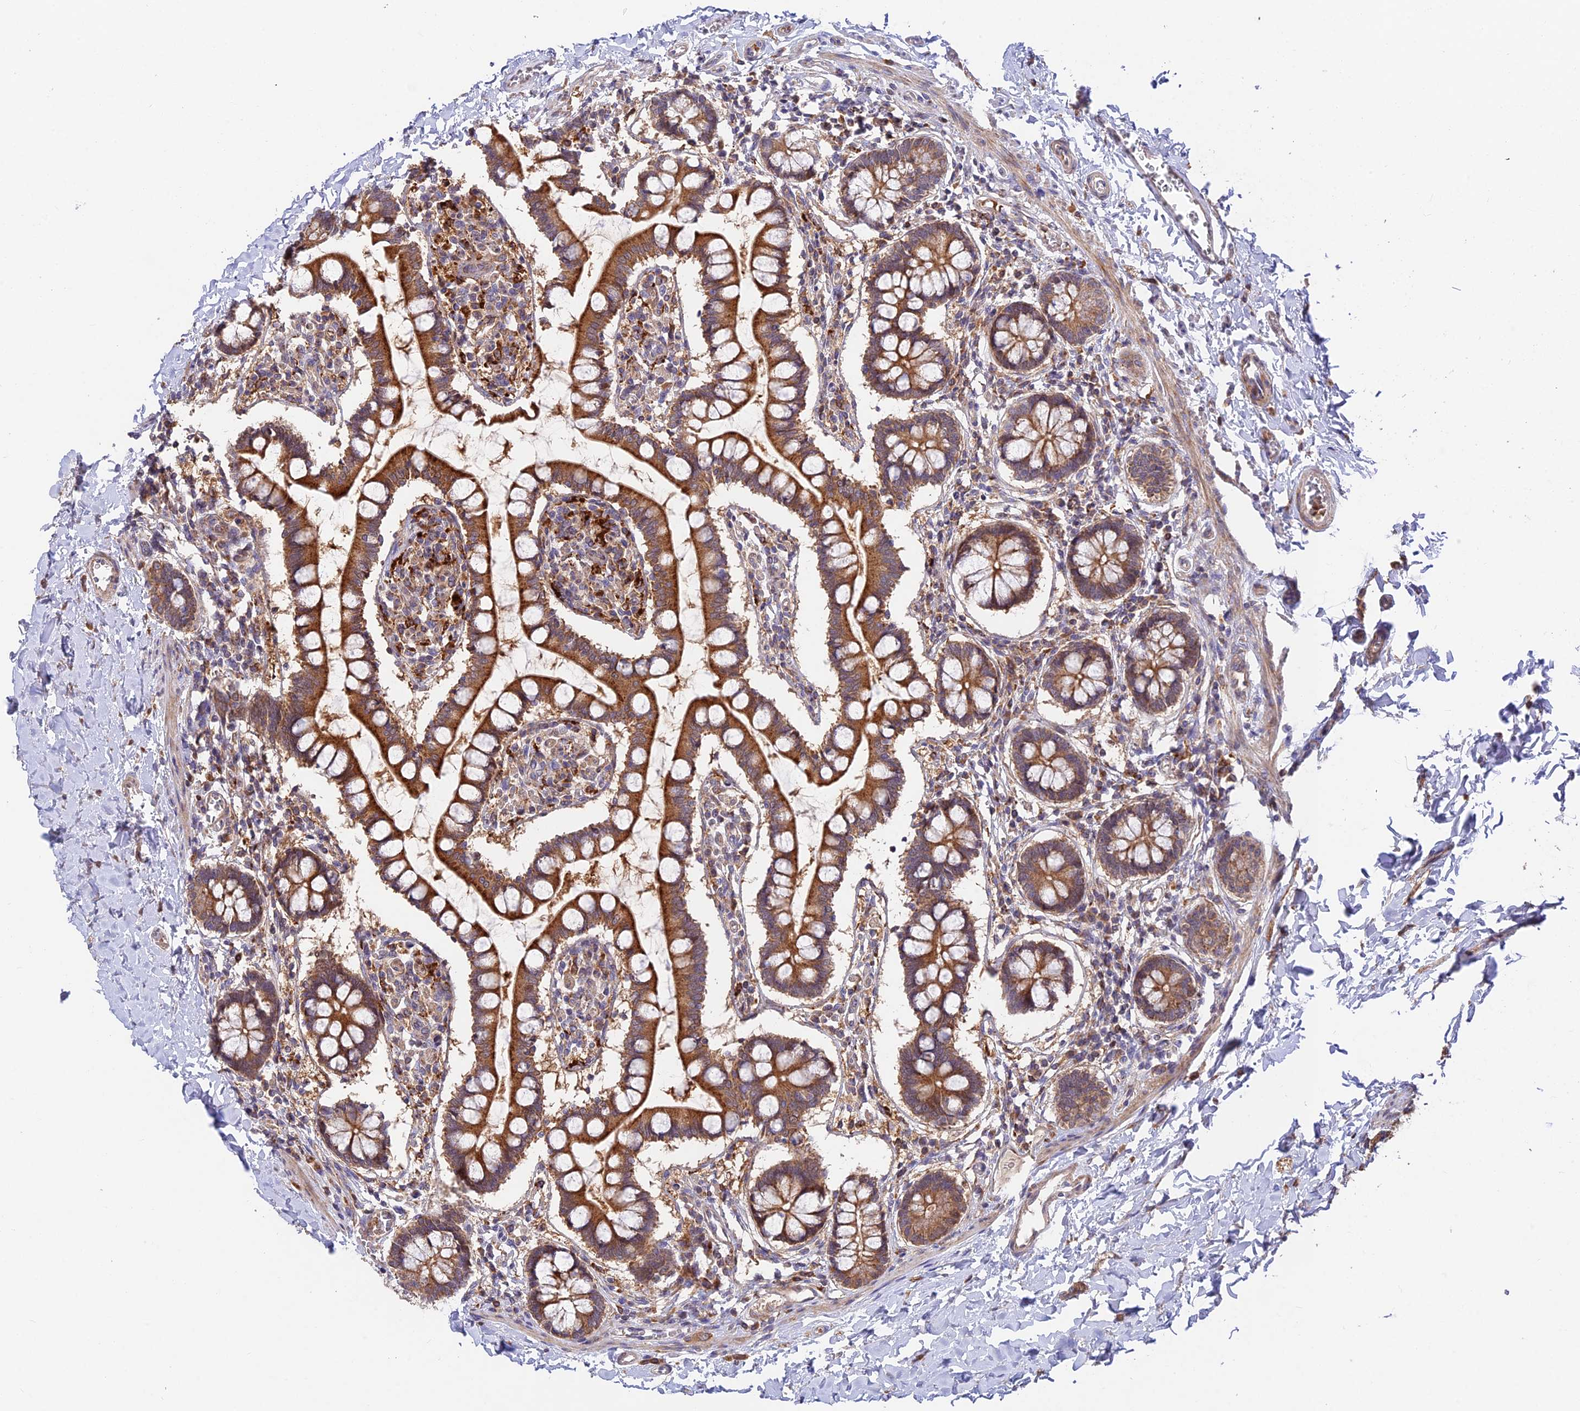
{"staining": {"intensity": "strong", "quantity": ">75%", "location": "cytoplasmic/membranous"}, "tissue": "small intestine", "cell_type": "Glandular cells", "image_type": "normal", "snomed": [{"axis": "morphology", "description": "Normal tissue, NOS"}, {"axis": "topography", "description": "Small intestine"}], "caption": "Small intestine stained with DAB (3,3'-diaminobenzidine) immunohistochemistry (IHC) displays high levels of strong cytoplasmic/membranous expression in approximately >75% of glandular cells. (brown staining indicates protein expression, while blue staining denotes nuclei).", "gene": "FUOM", "patient": {"sex": "male", "age": 52}}